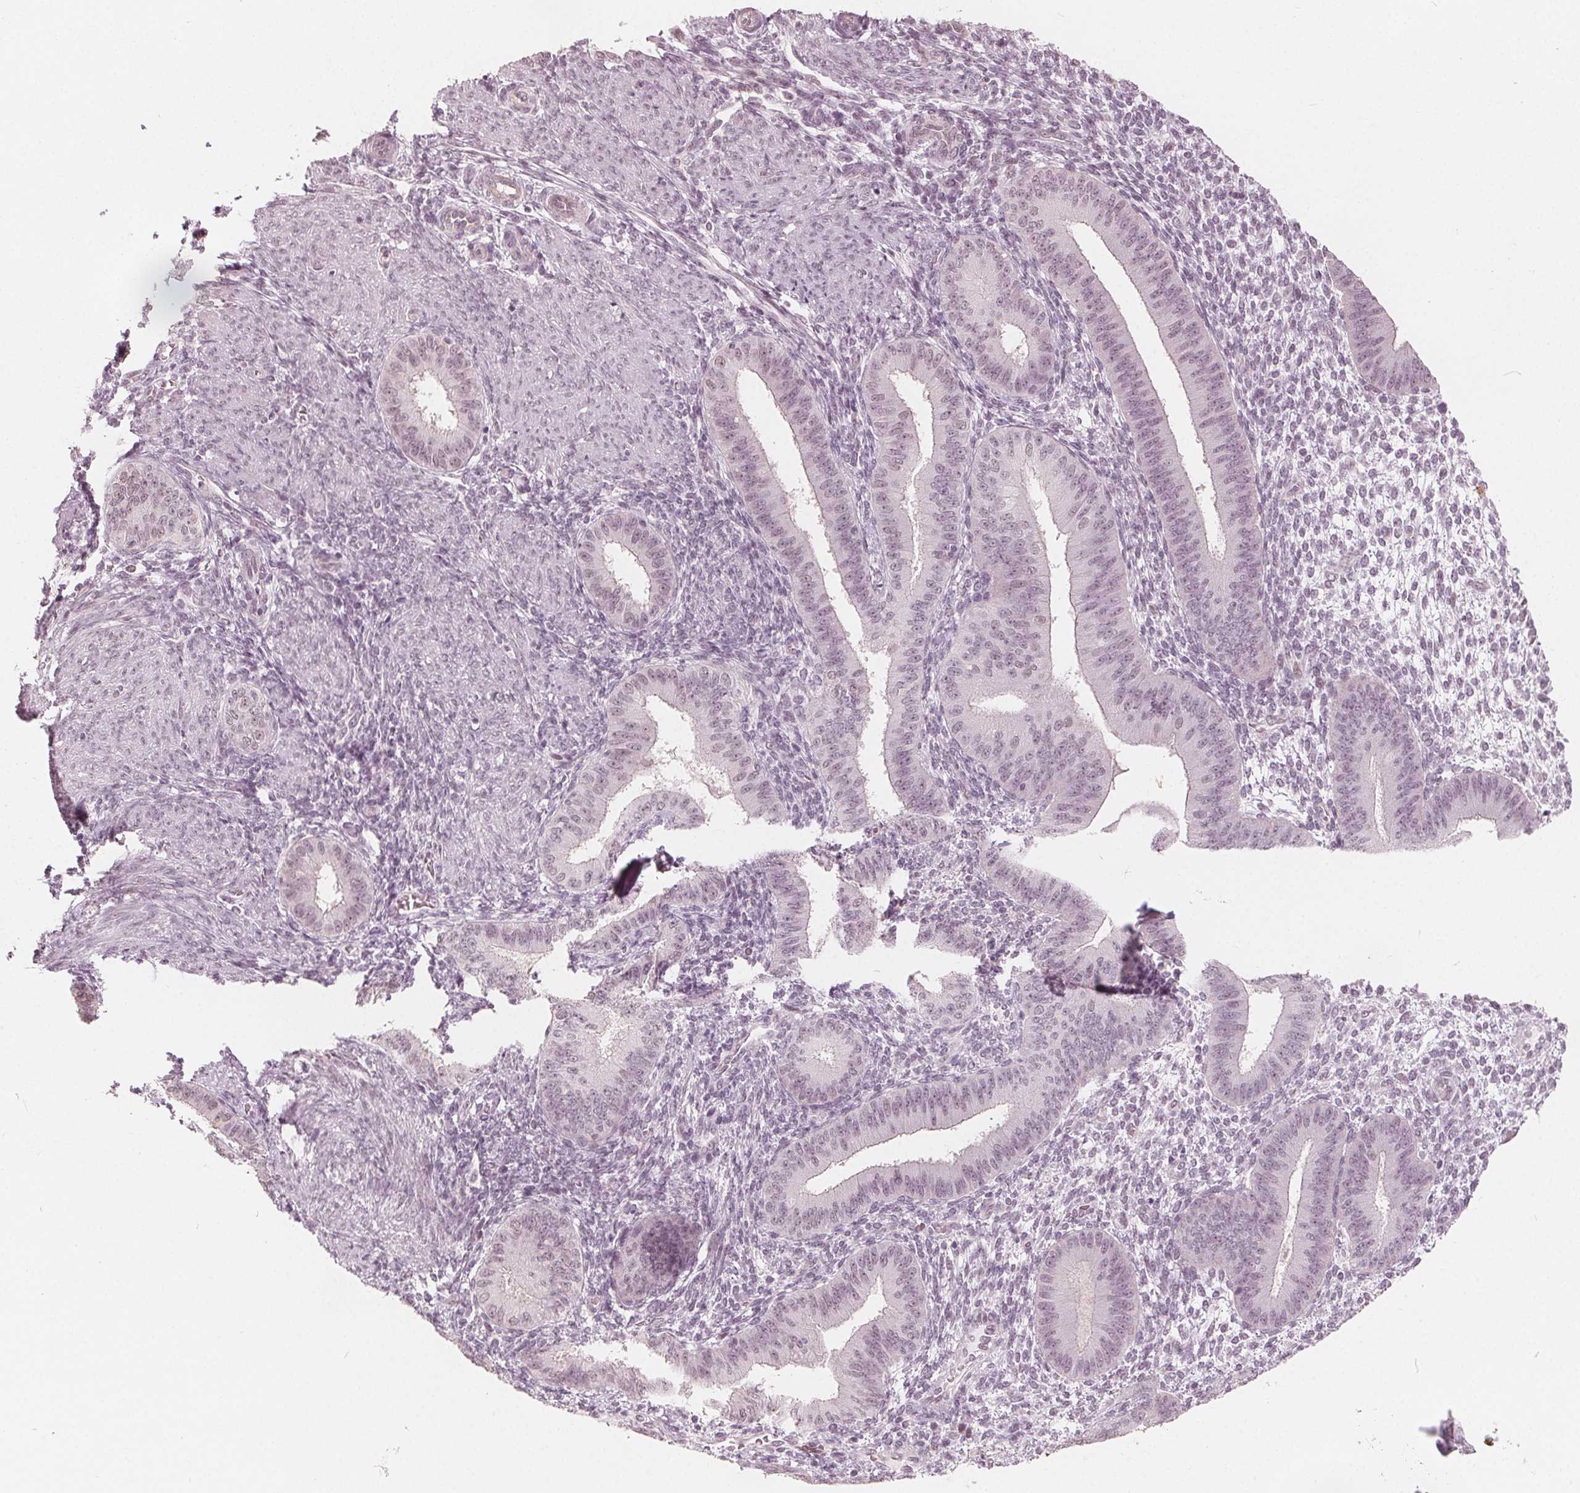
{"staining": {"intensity": "negative", "quantity": "none", "location": "none"}, "tissue": "endometrium", "cell_type": "Cells in endometrial stroma", "image_type": "normal", "snomed": [{"axis": "morphology", "description": "Normal tissue, NOS"}, {"axis": "topography", "description": "Endometrium"}], "caption": "IHC image of normal endometrium stained for a protein (brown), which demonstrates no positivity in cells in endometrial stroma.", "gene": "NUP210L", "patient": {"sex": "female", "age": 39}}